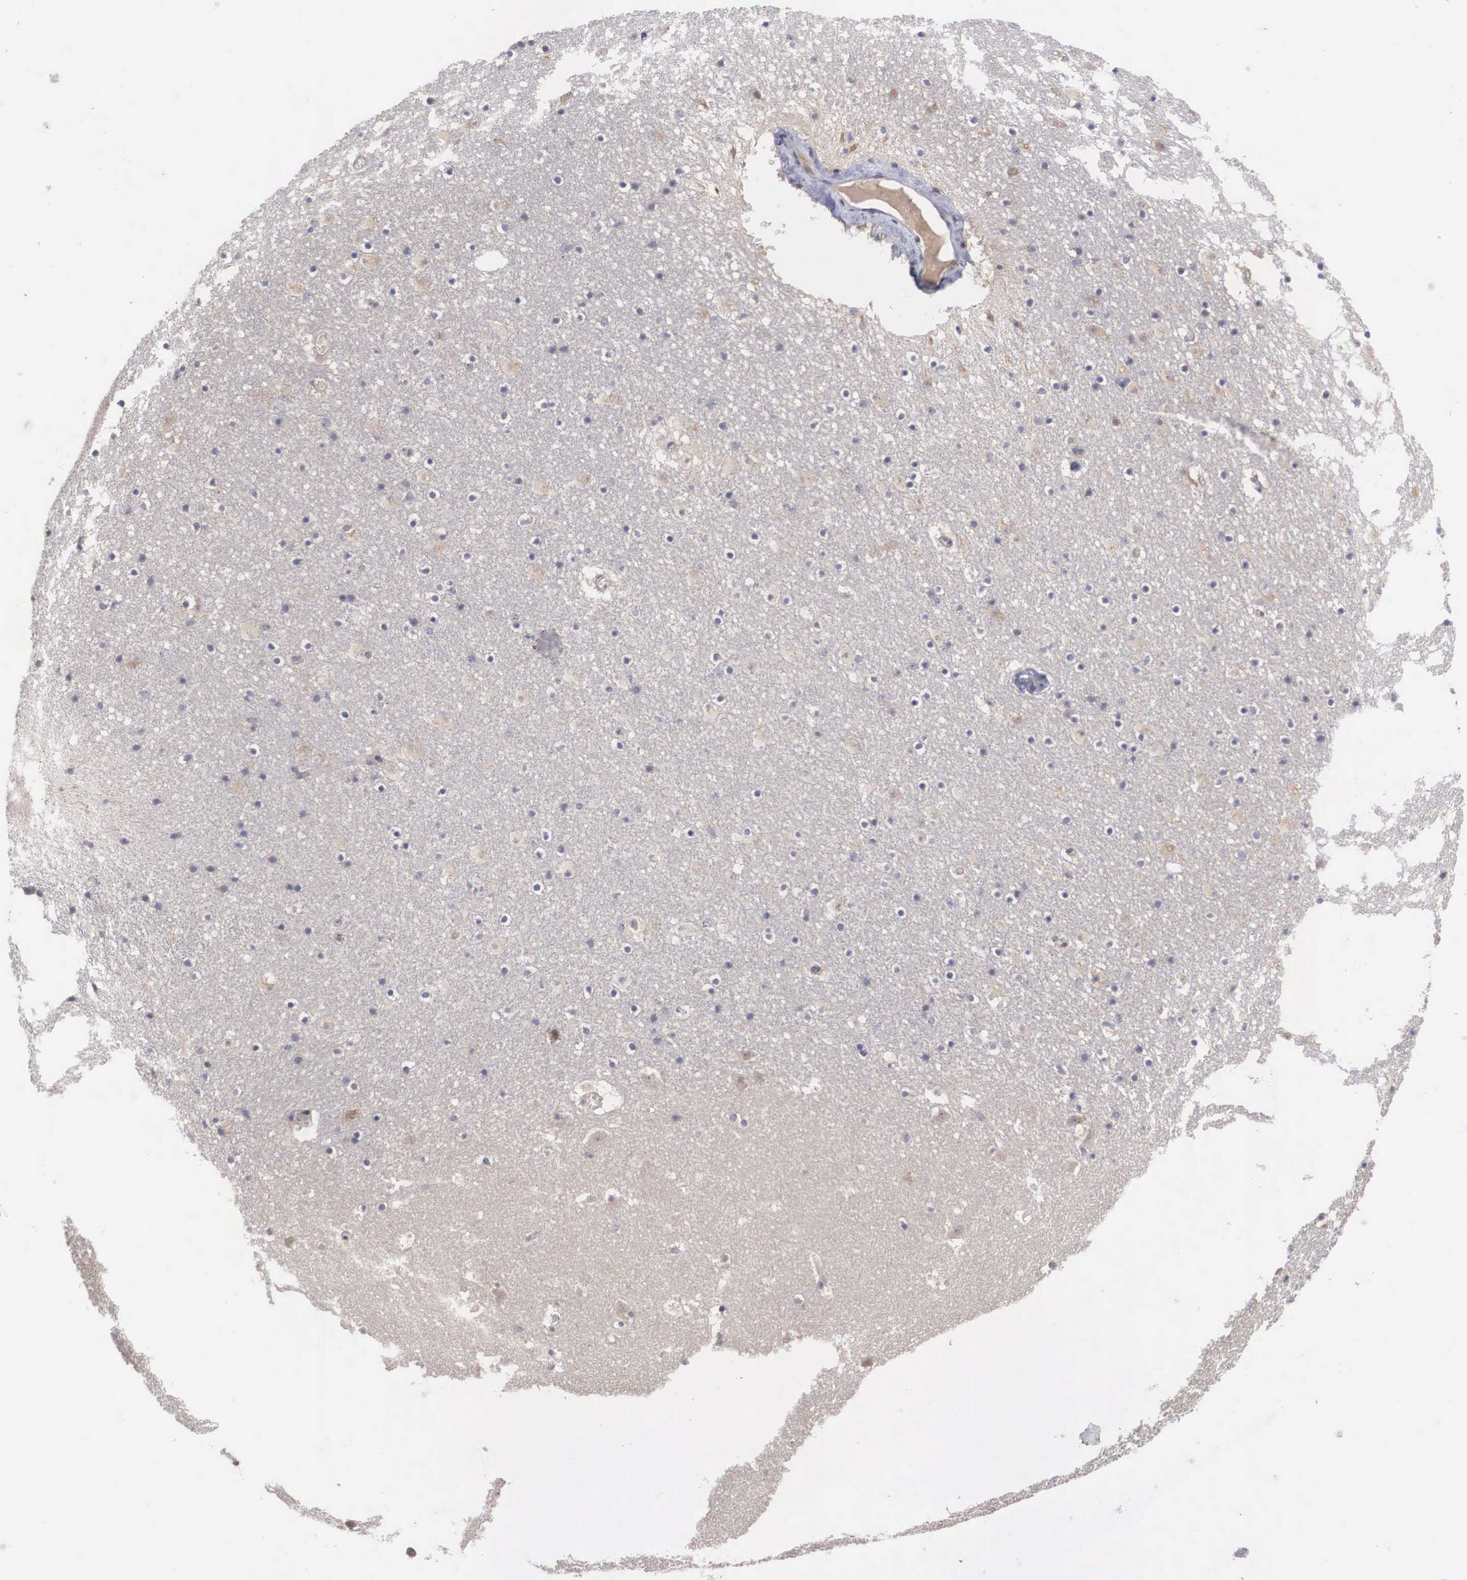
{"staining": {"intensity": "negative", "quantity": "none", "location": "none"}, "tissue": "caudate", "cell_type": "Glial cells", "image_type": "normal", "snomed": [{"axis": "morphology", "description": "Normal tissue, NOS"}, {"axis": "topography", "description": "Lateral ventricle wall"}], "caption": "Glial cells show no significant positivity in normal caudate. (Brightfield microscopy of DAB (3,3'-diaminobenzidine) immunohistochemistry (IHC) at high magnification).", "gene": "AMN", "patient": {"sex": "male", "age": 45}}